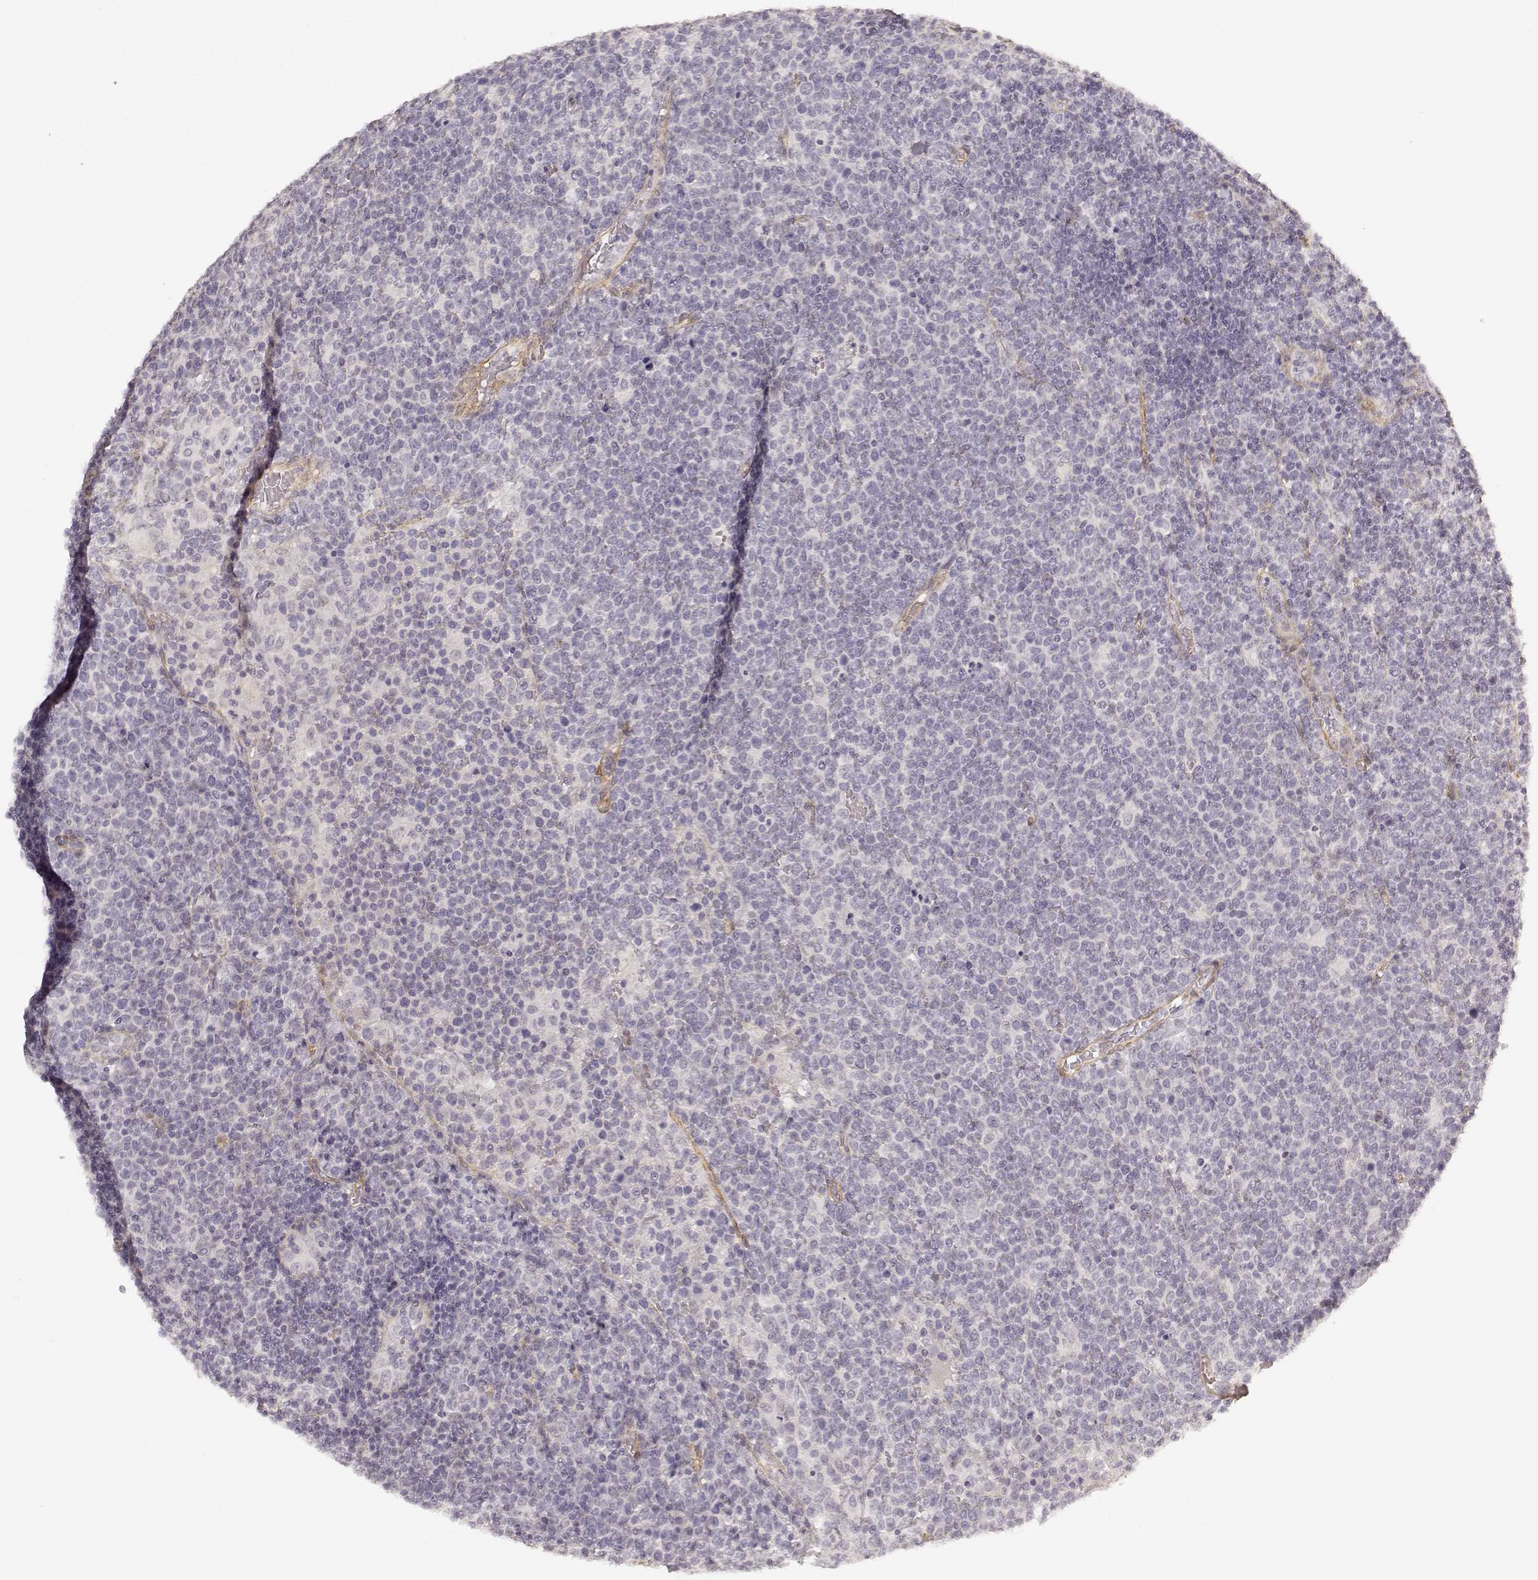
{"staining": {"intensity": "negative", "quantity": "none", "location": "none"}, "tissue": "lymphoma", "cell_type": "Tumor cells", "image_type": "cancer", "snomed": [{"axis": "morphology", "description": "Malignant lymphoma, non-Hodgkin's type, High grade"}, {"axis": "topography", "description": "Lymph node"}], "caption": "Tumor cells are negative for protein expression in human malignant lymphoma, non-Hodgkin's type (high-grade).", "gene": "LAMA4", "patient": {"sex": "male", "age": 61}}